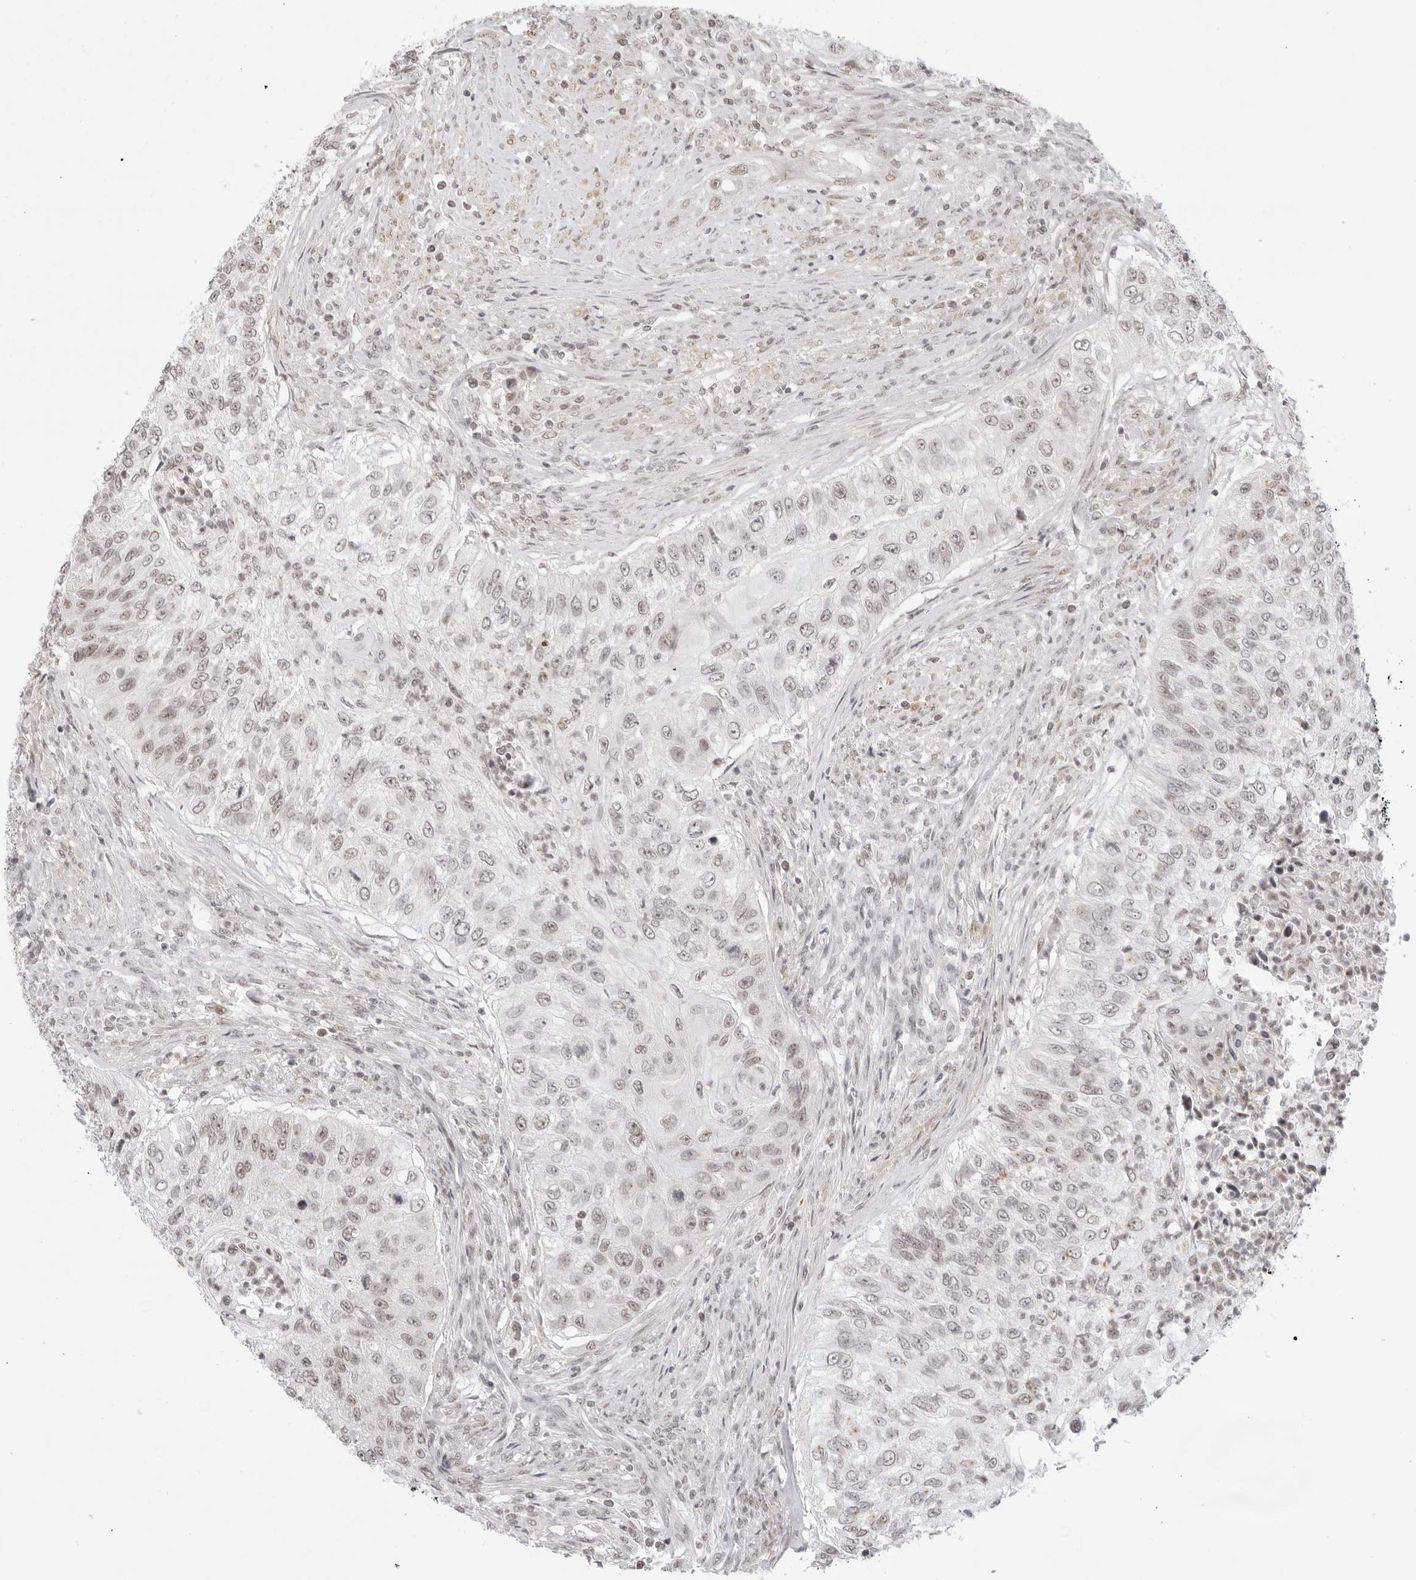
{"staining": {"intensity": "weak", "quantity": "25%-75%", "location": "nuclear"}, "tissue": "urothelial cancer", "cell_type": "Tumor cells", "image_type": "cancer", "snomed": [{"axis": "morphology", "description": "Urothelial carcinoma, High grade"}, {"axis": "topography", "description": "Urinary bladder"}], "caption": "Urothelial cancer stained with a brown dye demonstrates weak nuclear positive positivity in approximately 25%-75% of tumor cells.", "gene": "TCIM", "patient": {"sex": "female", "age": 60}}